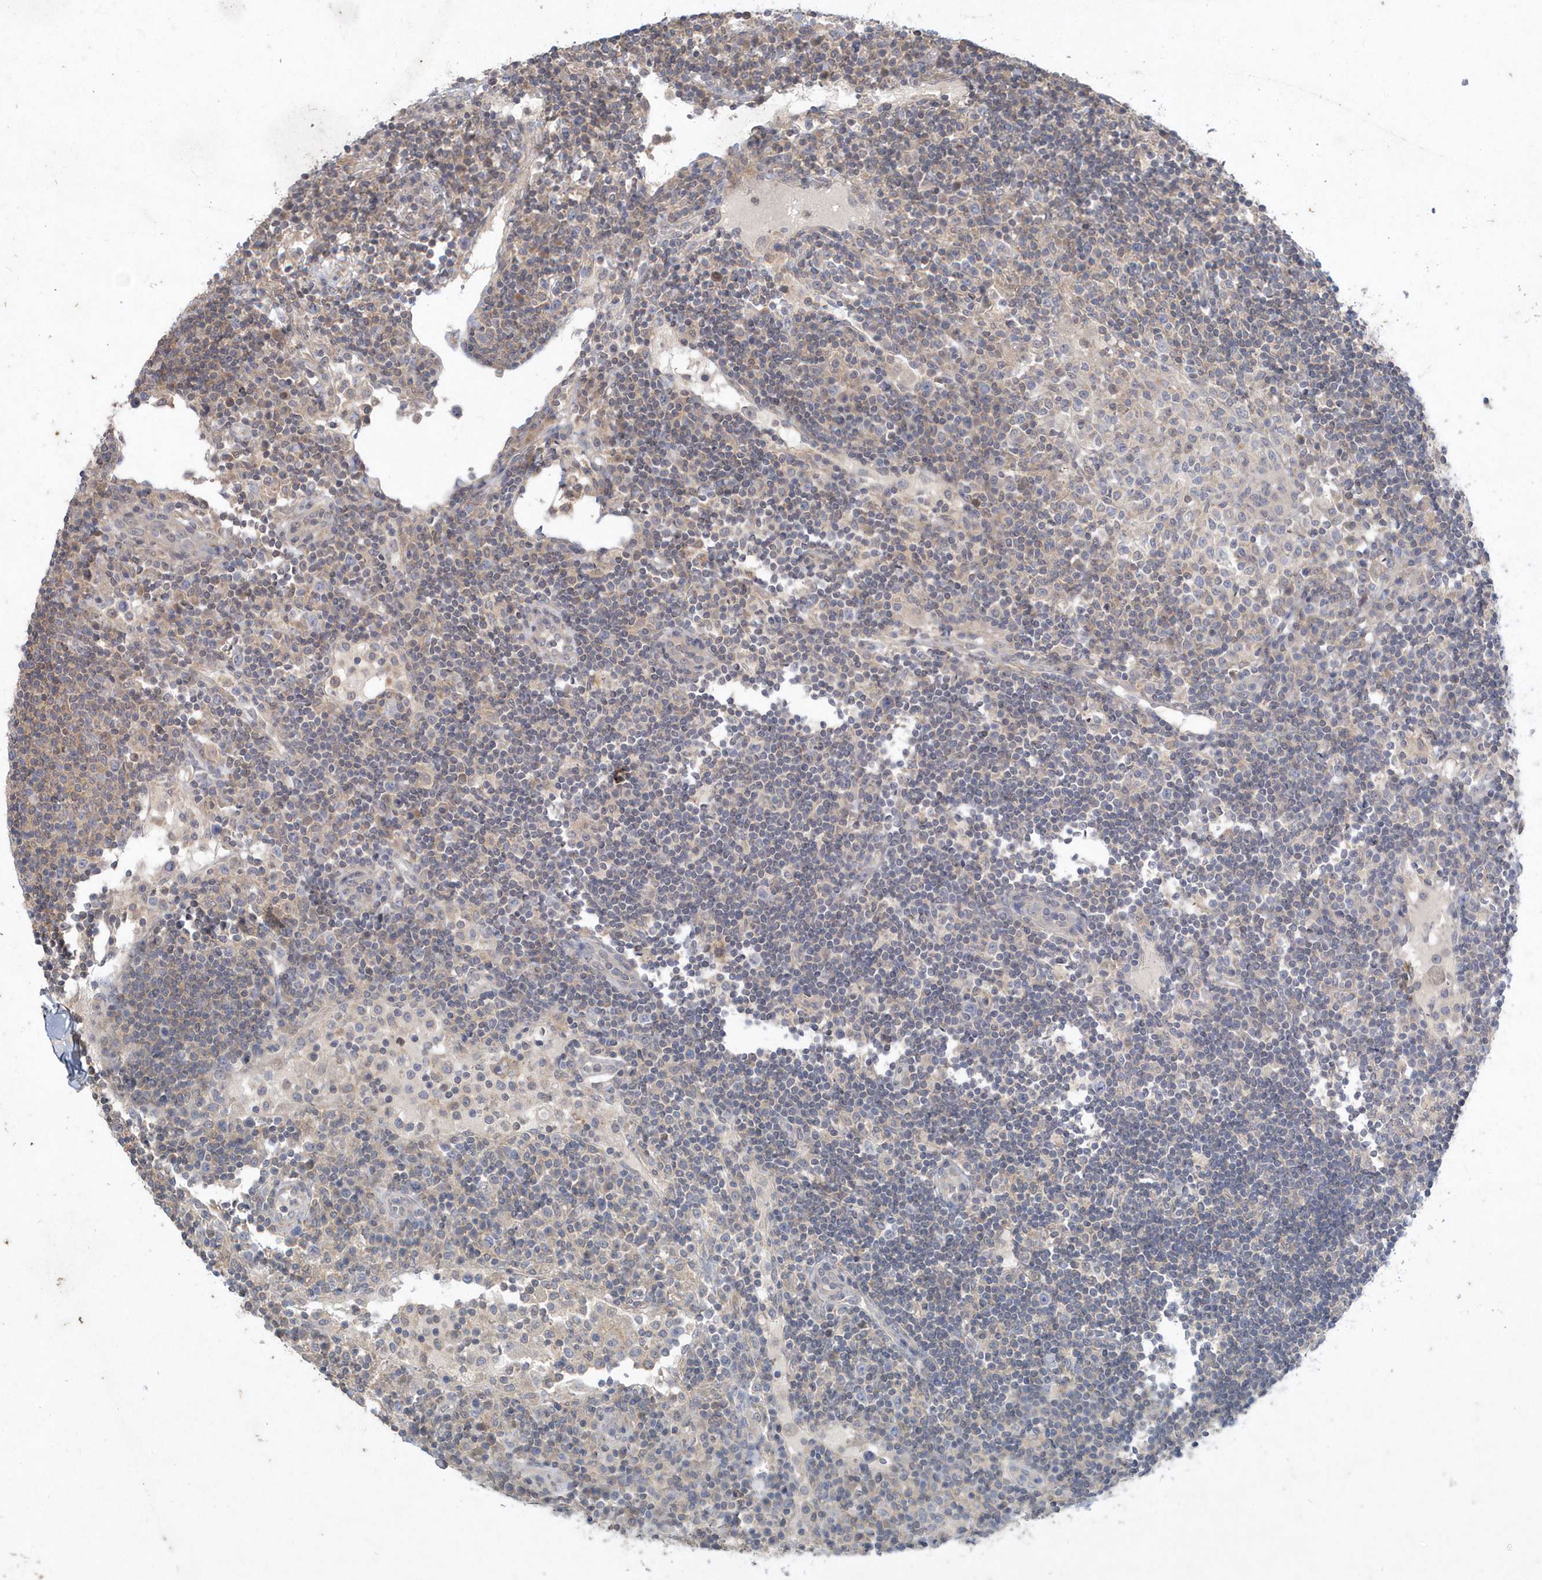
{"staining": {"intensity": "negative", "quantity": "none", "location": "none"}, "tissue": "lymph node", "cell_type": "Non-germinal center cells", "image_type": "normal", "snomed": [{"axis": "morphology", "description": "Normal tissue, NOS"}, {"axis": "topography", "description": "Lymph node"}], "caption": "The image shows no staining of non-germinal center cells in benign lymph node. The staining is performed using DAB brown chromogen with nuclei counter-stained in using hematoxylin.", "gene": "AKR7A2", "patient": {"sex": "female", "age": 53}}